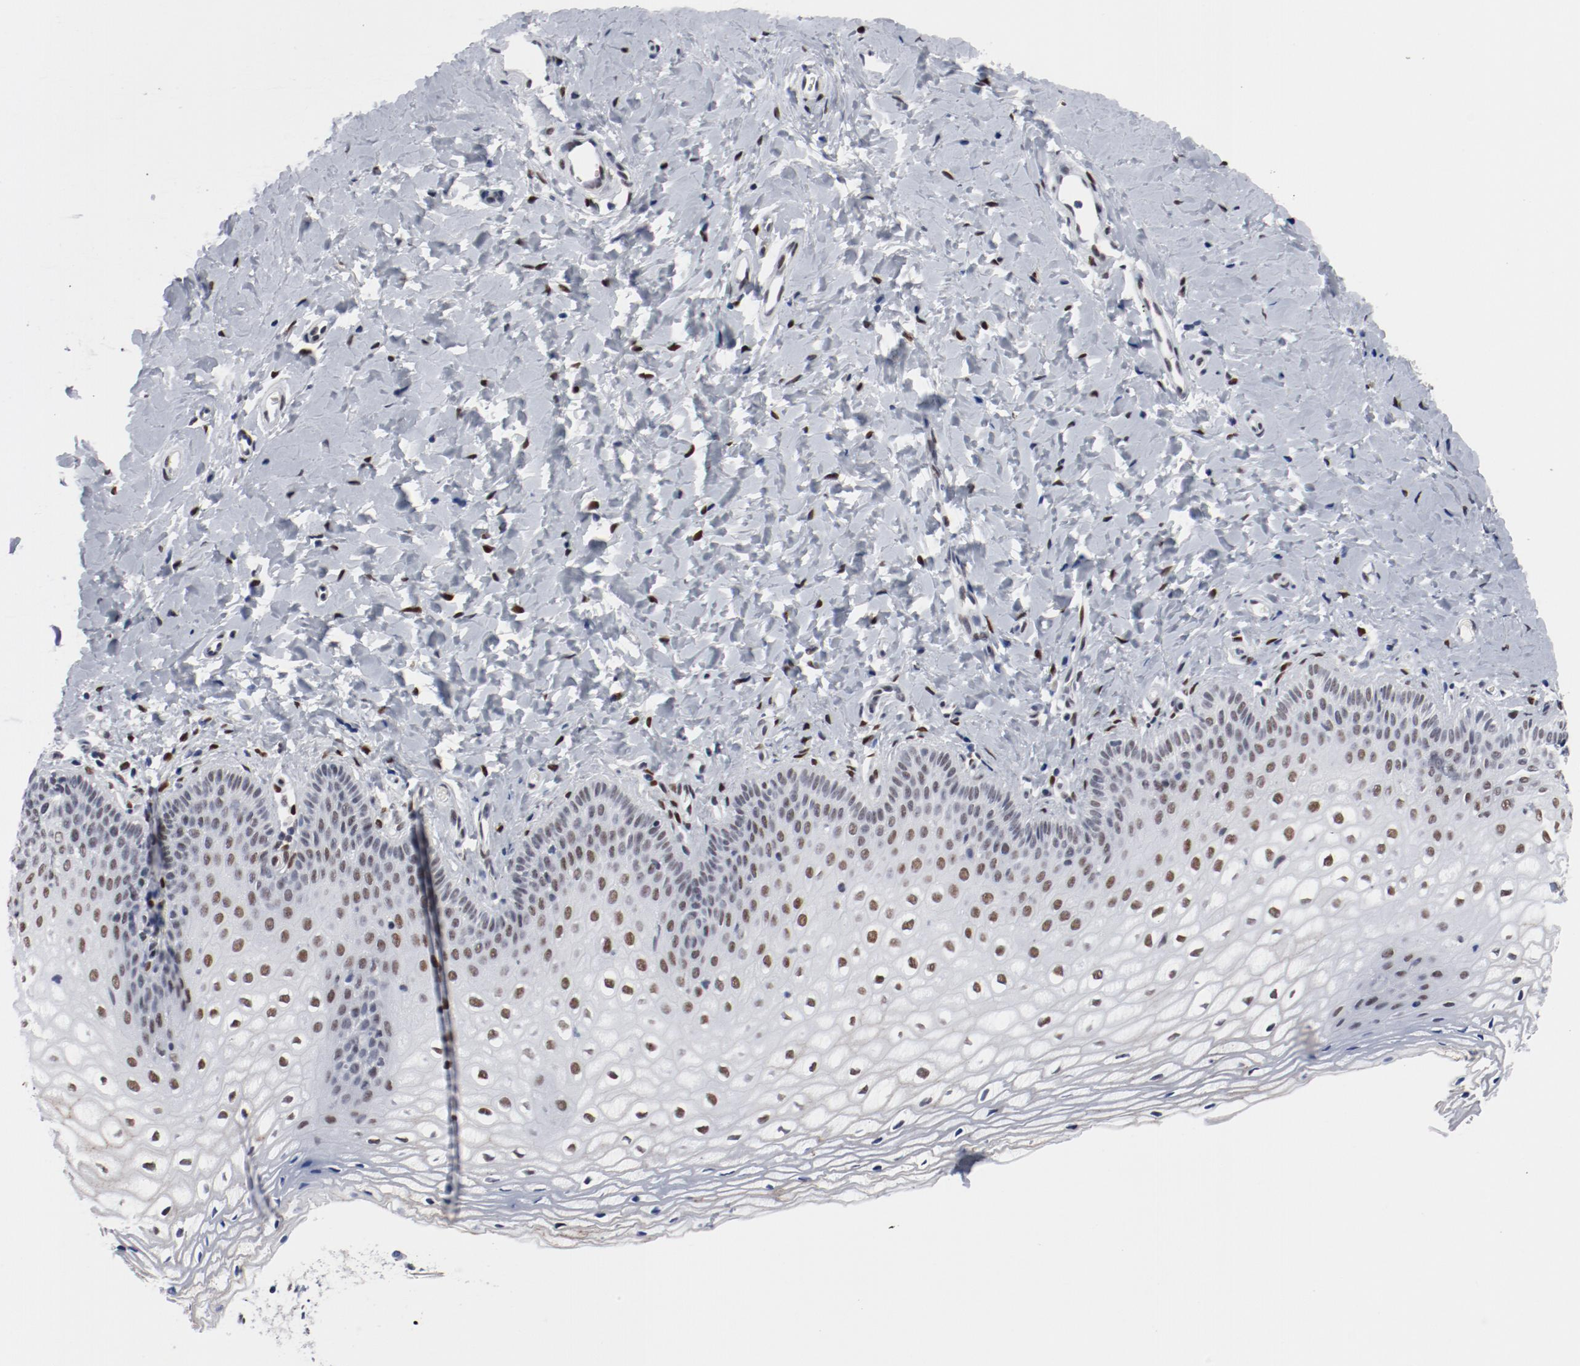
{"staining": {"intensity": "moderate", "quantity": "25%-75%", "location": "nuclear"}, "tissue": "vagina", "cell_type": "Squamous epithelial cells", "image_type": "normal", "snomed": [{"axis": "morphology", "description": "Normal tissue, NOS"}, {"axis": "topography", "description": "Vagina"}], "caption": "Immunohistochemistry (DAB) staining of unremarkable human vagina shows moderate nuclear protein positivity in approximately 25%-75% of squamous epithelial cells. The protein is stained brown, and the nuclei are stained in blue (DAB IHC with brightfield microscopy, high magnification).", "gene": "ARNT", "patient": {"sex": "female", "age": 55}}